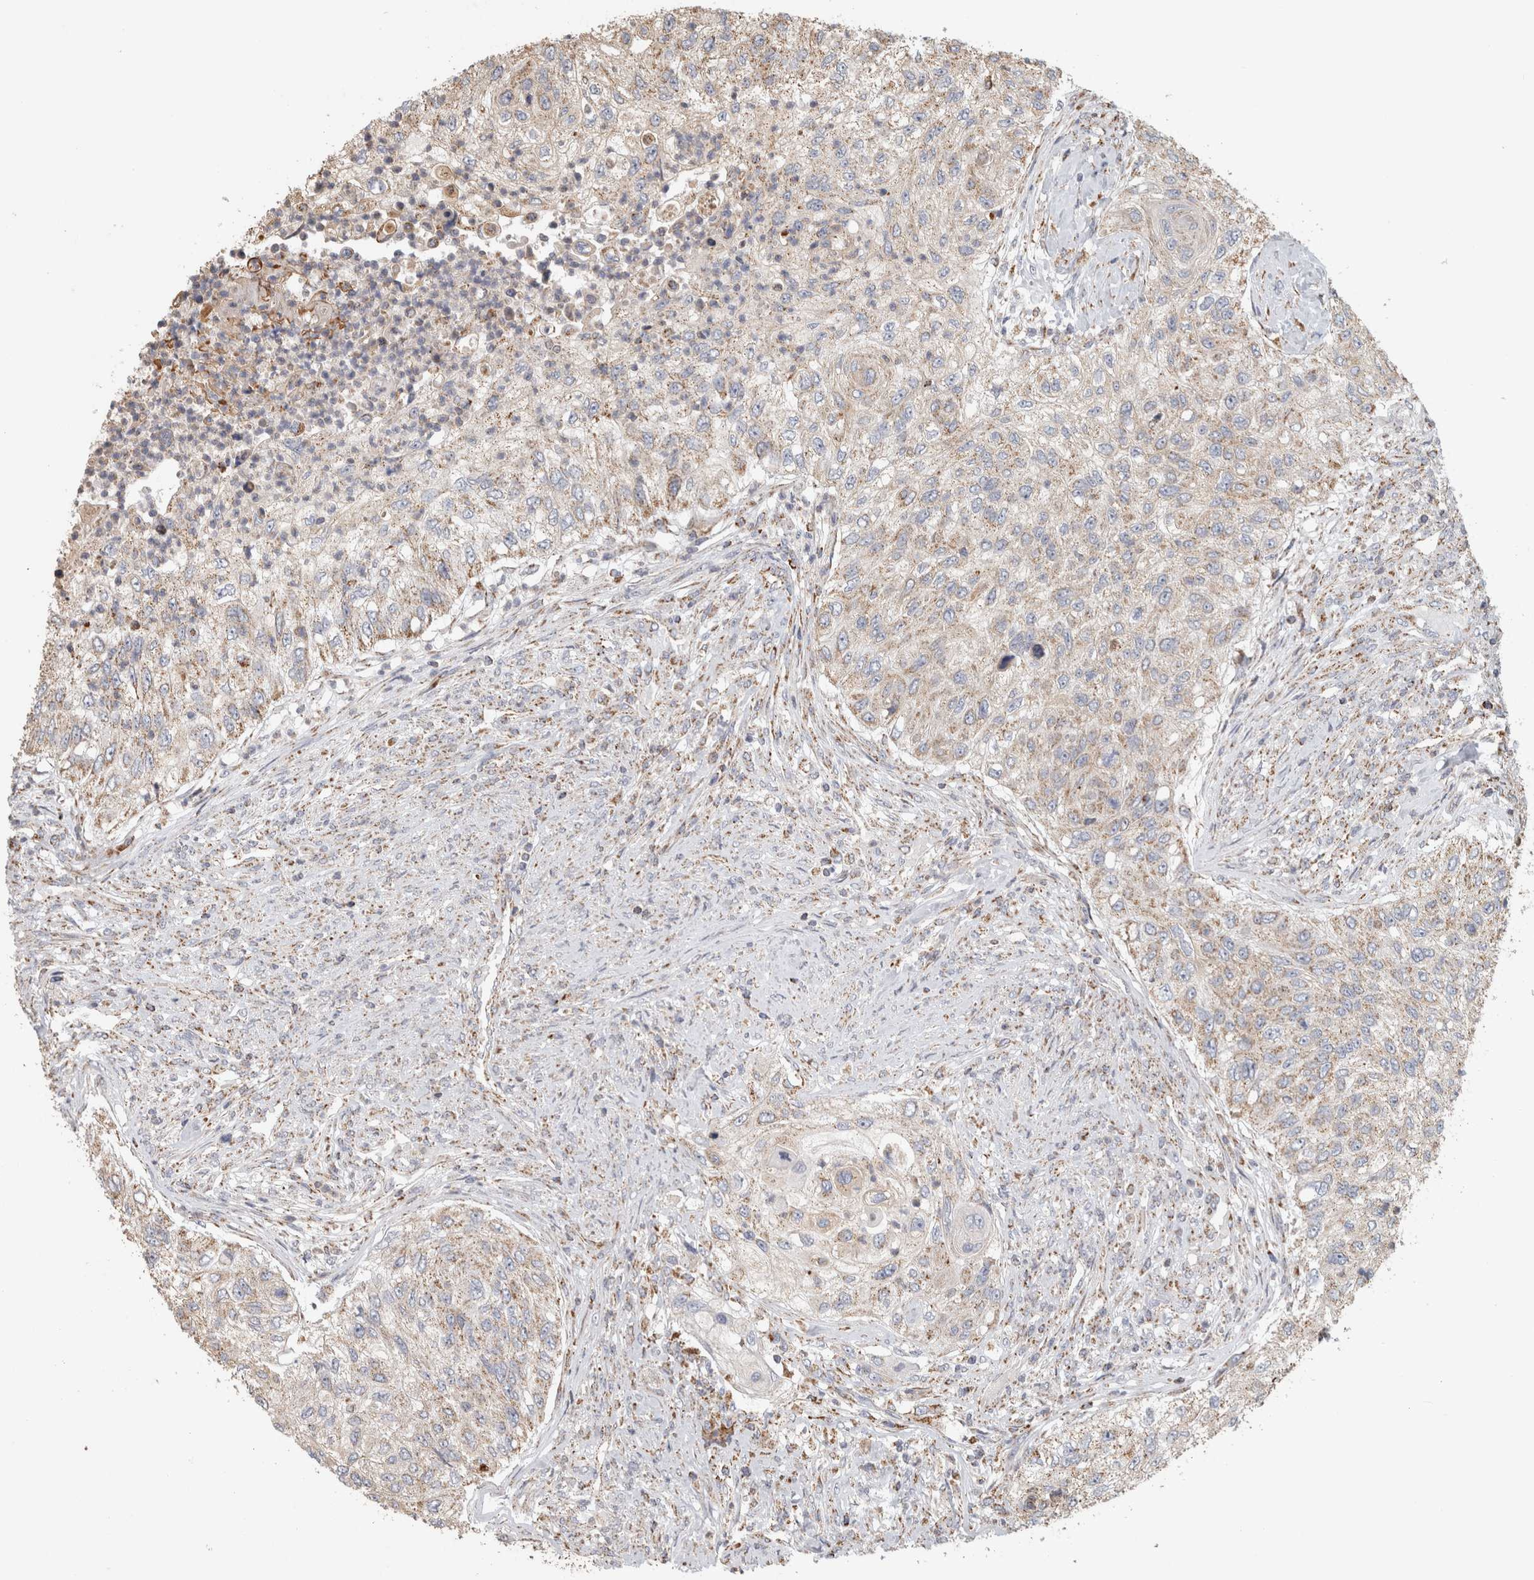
{"staining": {"intensity": "weak", "quantity": "<25%", "location": "cytoplasmic/membranous"}, "tissue": "urothelial cancer", "cell_type": "Tumor cells", "image_type": "cancer", "snomed": [{"axis": "morphology", "description": "Urothelial carcinoma, High grade"}, {"axis": "topography", "description": "Urinary bladder"}], "caption": "An IHC histopathology image of urothelial carcinoma (high-grade) is shown. There is no staining in tumor cells of urothelial carcinoma (high-grade).", "gene": "ST8SIA1", "patient": {"sex": "female", "age": 60}}